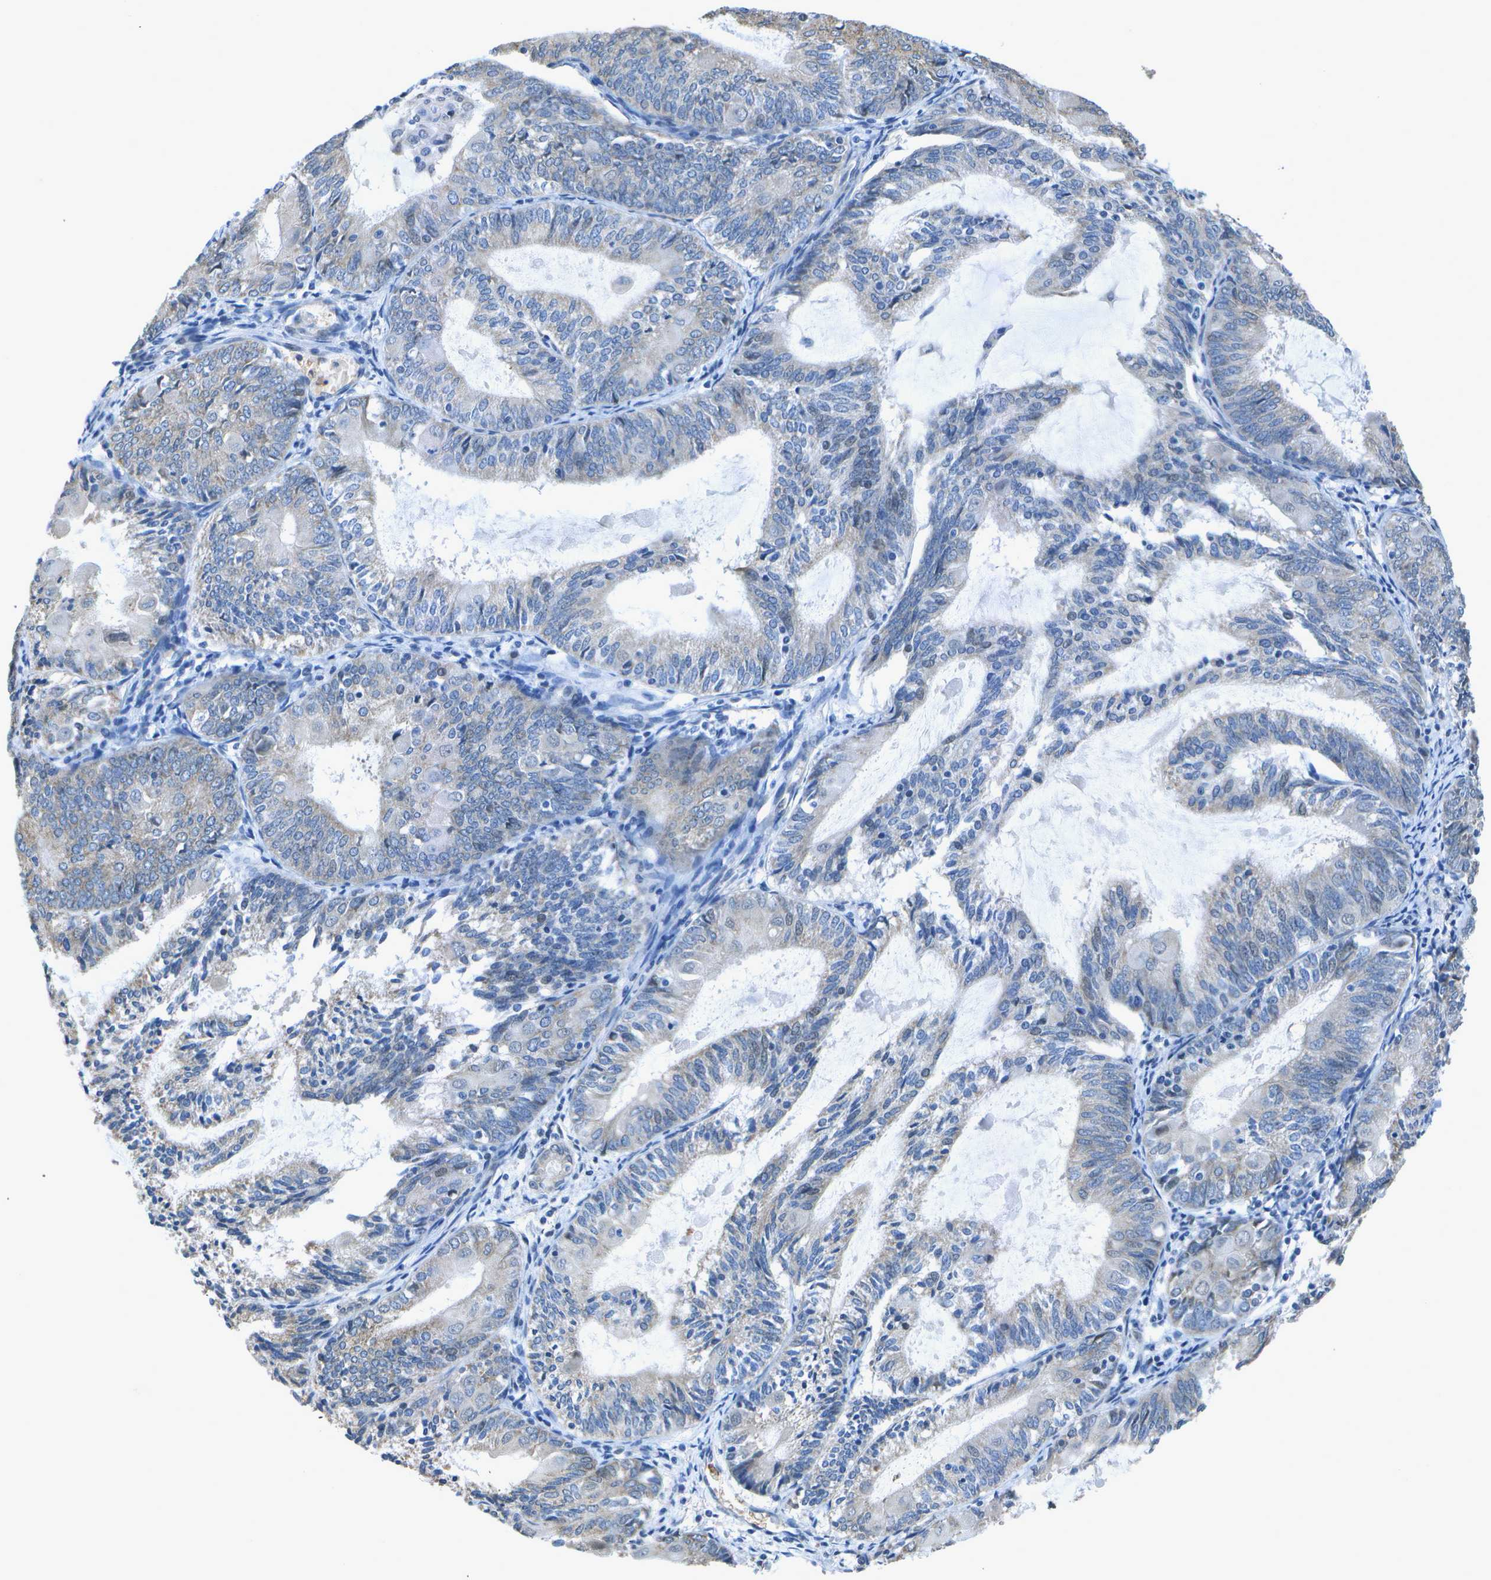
{"staining": {"intensity": "weak", "quantity": "<25%", "location": "cytoplasmic/membranous"}, "tissue": "endometrial cancer", "cell_type": "Tumor cells", "image_type": "cancer", "snomed": [{"axis": "morphology", "description": "Adenocarcinoma, NOS"}, {"axis": "topography", "description": "Endometrium"}], "caption": "Endometrial adenocarcinoma stained for a protein using immunohistochemistry (IHC) demonstrates no expression tumor cells.", "gene": "DSE", "patient": {"sex": "female", "age": 81}}